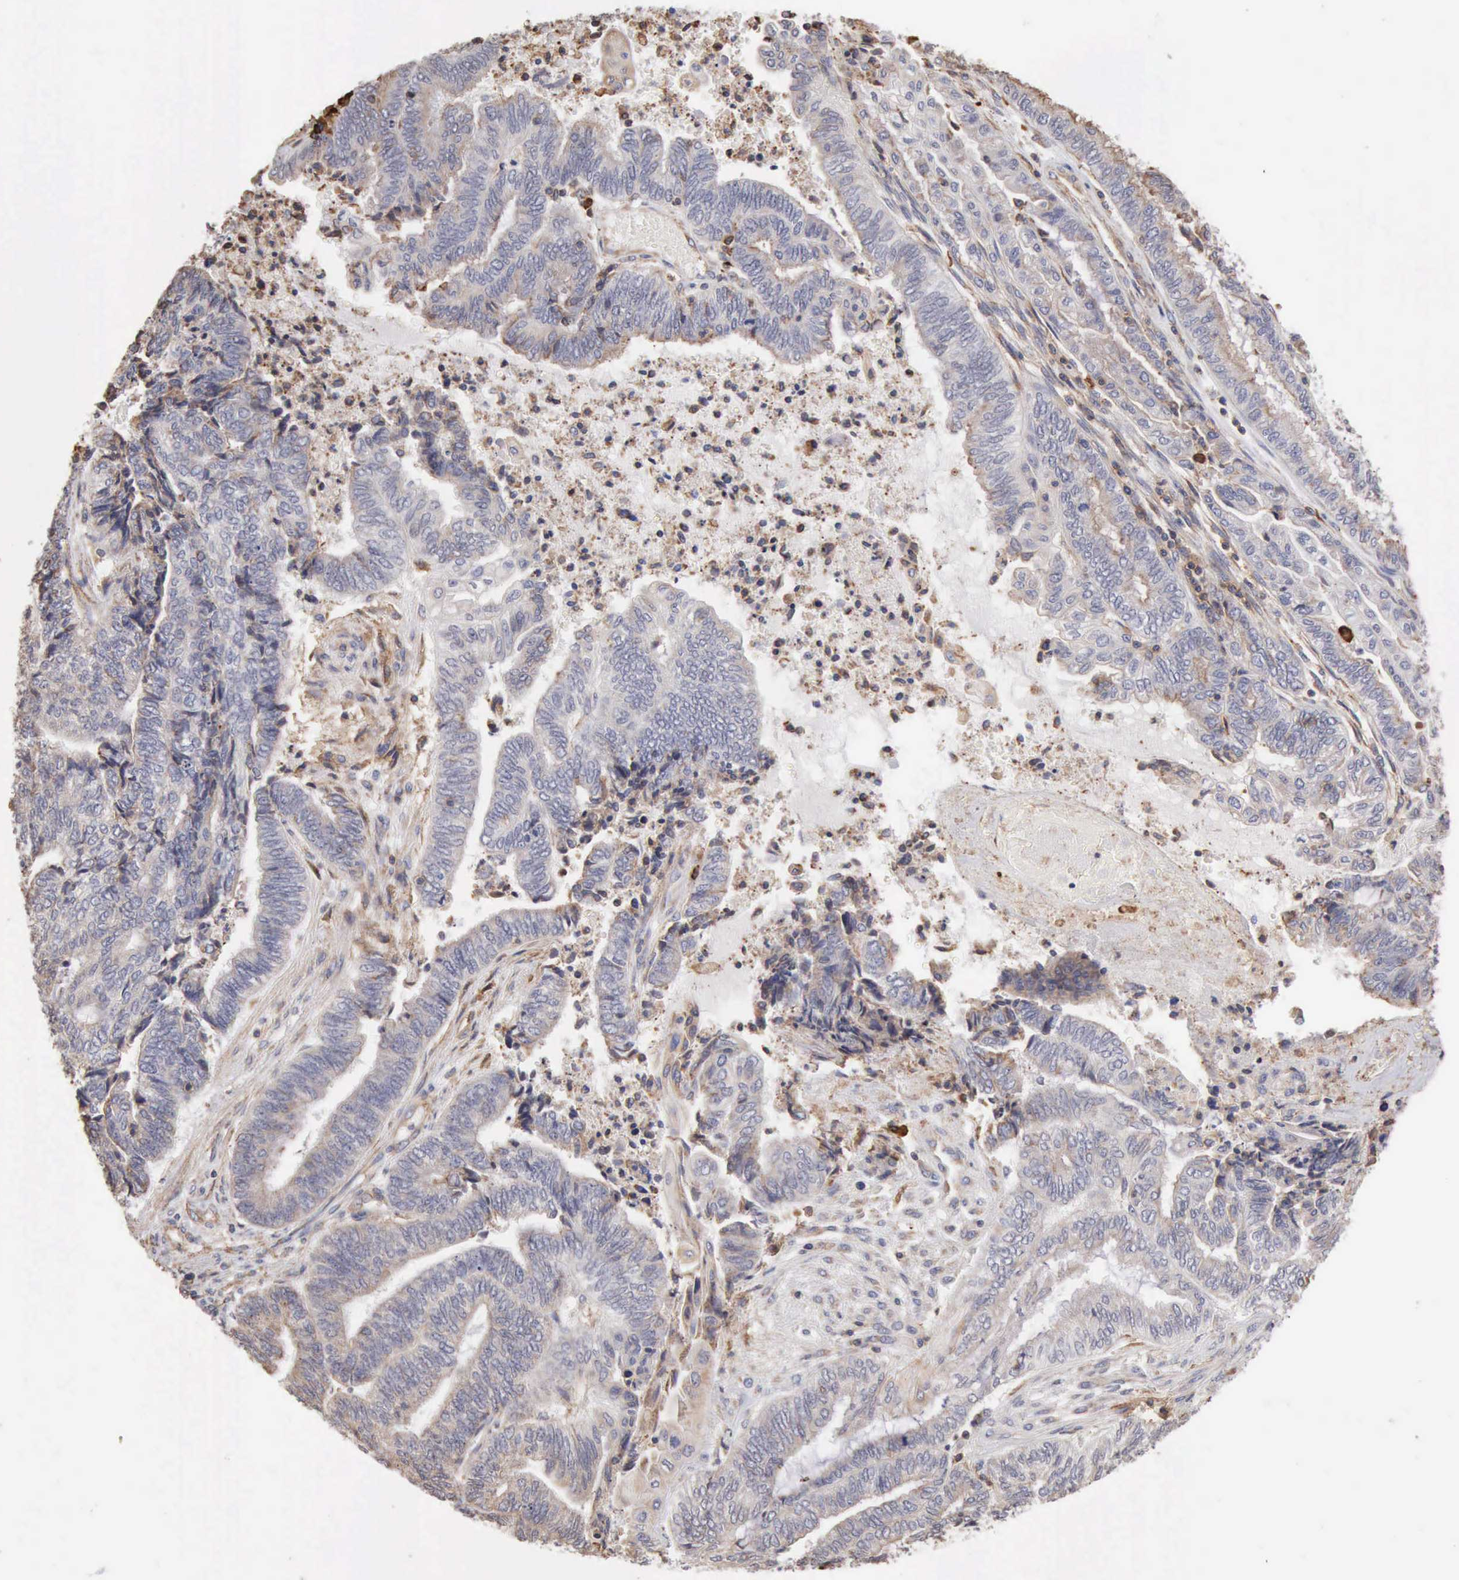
{"staining": {"intensity": "weak", "quantity": "25%-75%", "location": "cytoplasmic/membranous"}, "tissue": "endometrial cancer", "cell_type": "Tumor cells", "image_type": "cancer", "snomed": [{"axis": "morphology", "description": "Adenocarcinoma, NOS"}, {"axis": "topography", "description": "Uterus"}, {"axis": "topography", "description": "Endometrium"}], "caption": "A brown stain labels weak cytoplasmic/membranous positivity of a protein in human endometrial cancer tumor cells.", "gene": "GPR101", "patient": {"sex": "female", "age": 70}}